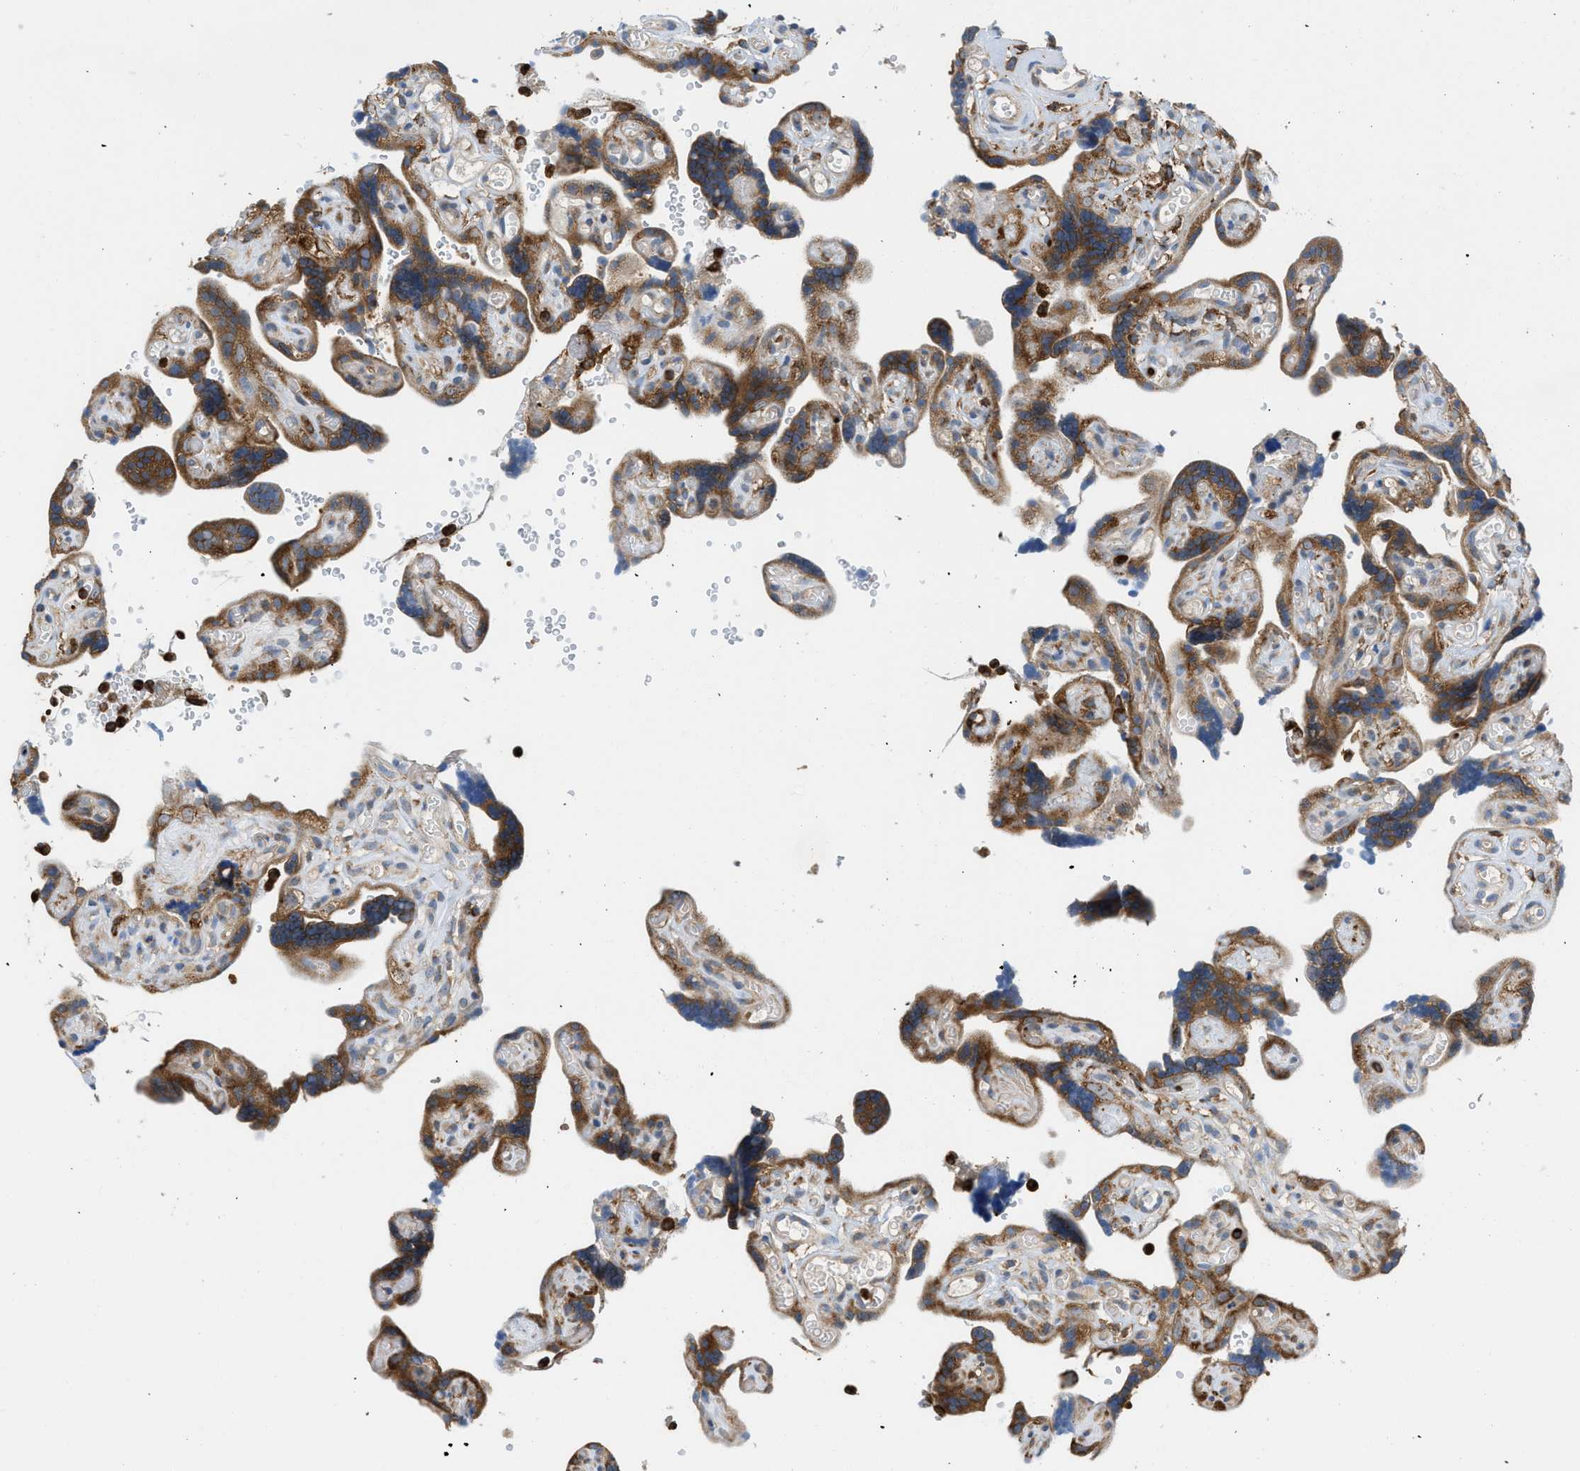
{"staining": {"intensity": "moderate", "quantity": ">75%", "location": "cytoplasmic/membranous"}, "tissue": "placenta", "cell_type": "Decidual cells", "image_type": "normal", "snomed": [{"axis": "morphology", "description": "Normal tissue, NOS"}, {"axis": "topography", "description": "Placenta"}], "caption": "Protein analysis of benign placenta displays moderate cytoplasmic/membranous staining in about >75% of decidual cells.", "gene": "GPAT4", "patient": {"sex": "female", "age": 30}}